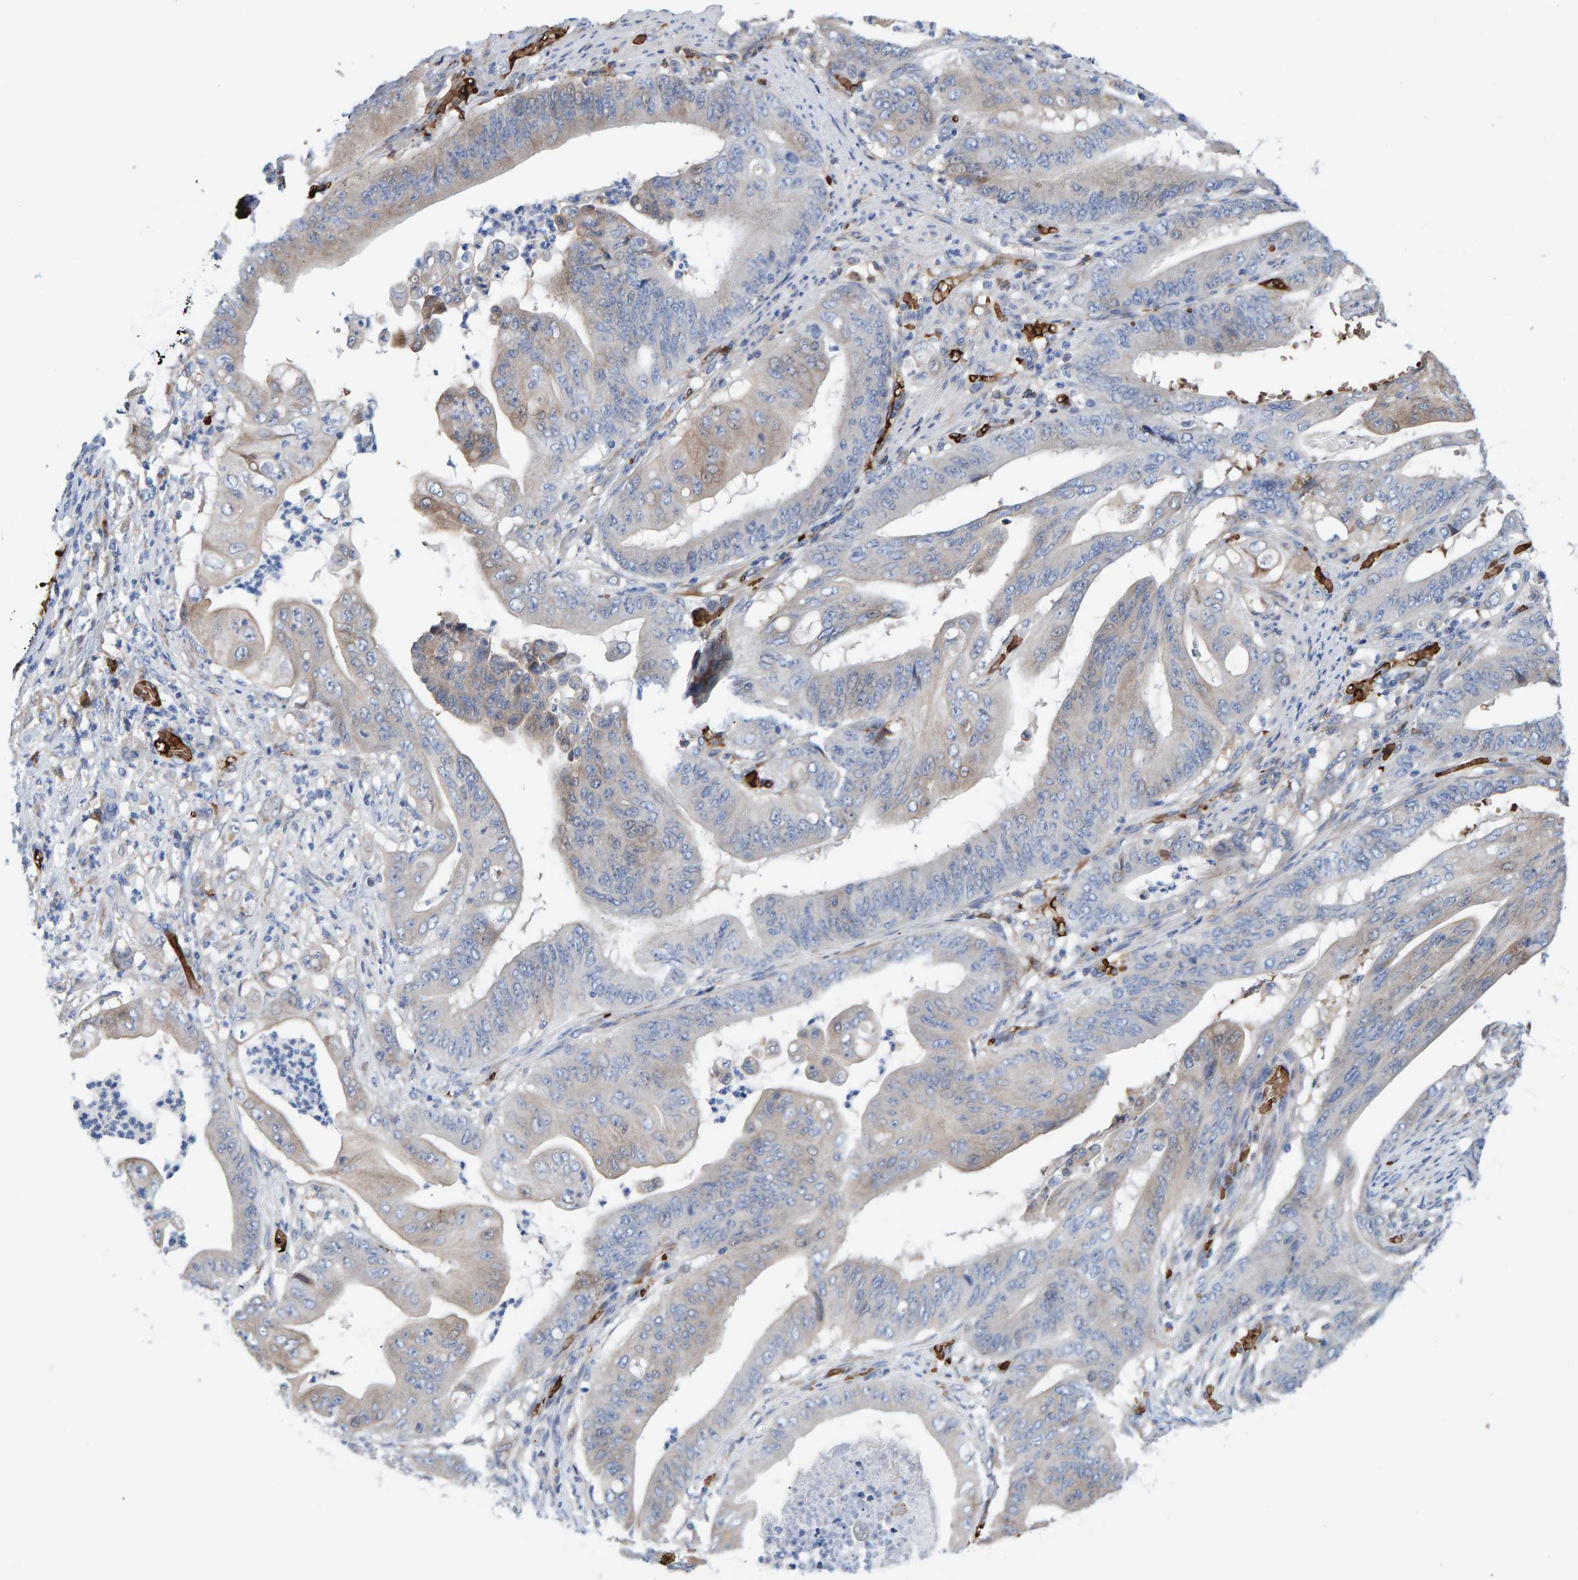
{"staining": {"intensity": "weak", "quantity": "25%-75%", "location": "cytoplasmic/membranous"}, "tissue": "stomach cancer", "cell_type": "Tumor cells", "image_type": "cancer", "snomed": [{"axis": "morphology", "description": "Adenocarcinoma, NOS"}, {"axis": "topography", "description": "Stomach"}], "caption": "Weak cytoplasmic/membranous positivity for a protein is seen in about 25%-75% of tumor cells of stomach cancer (adenocarcinoma) using immunohistochemistry.", "gene": "VPS9D1", "patient": {"sex": "female", "age": 73}}